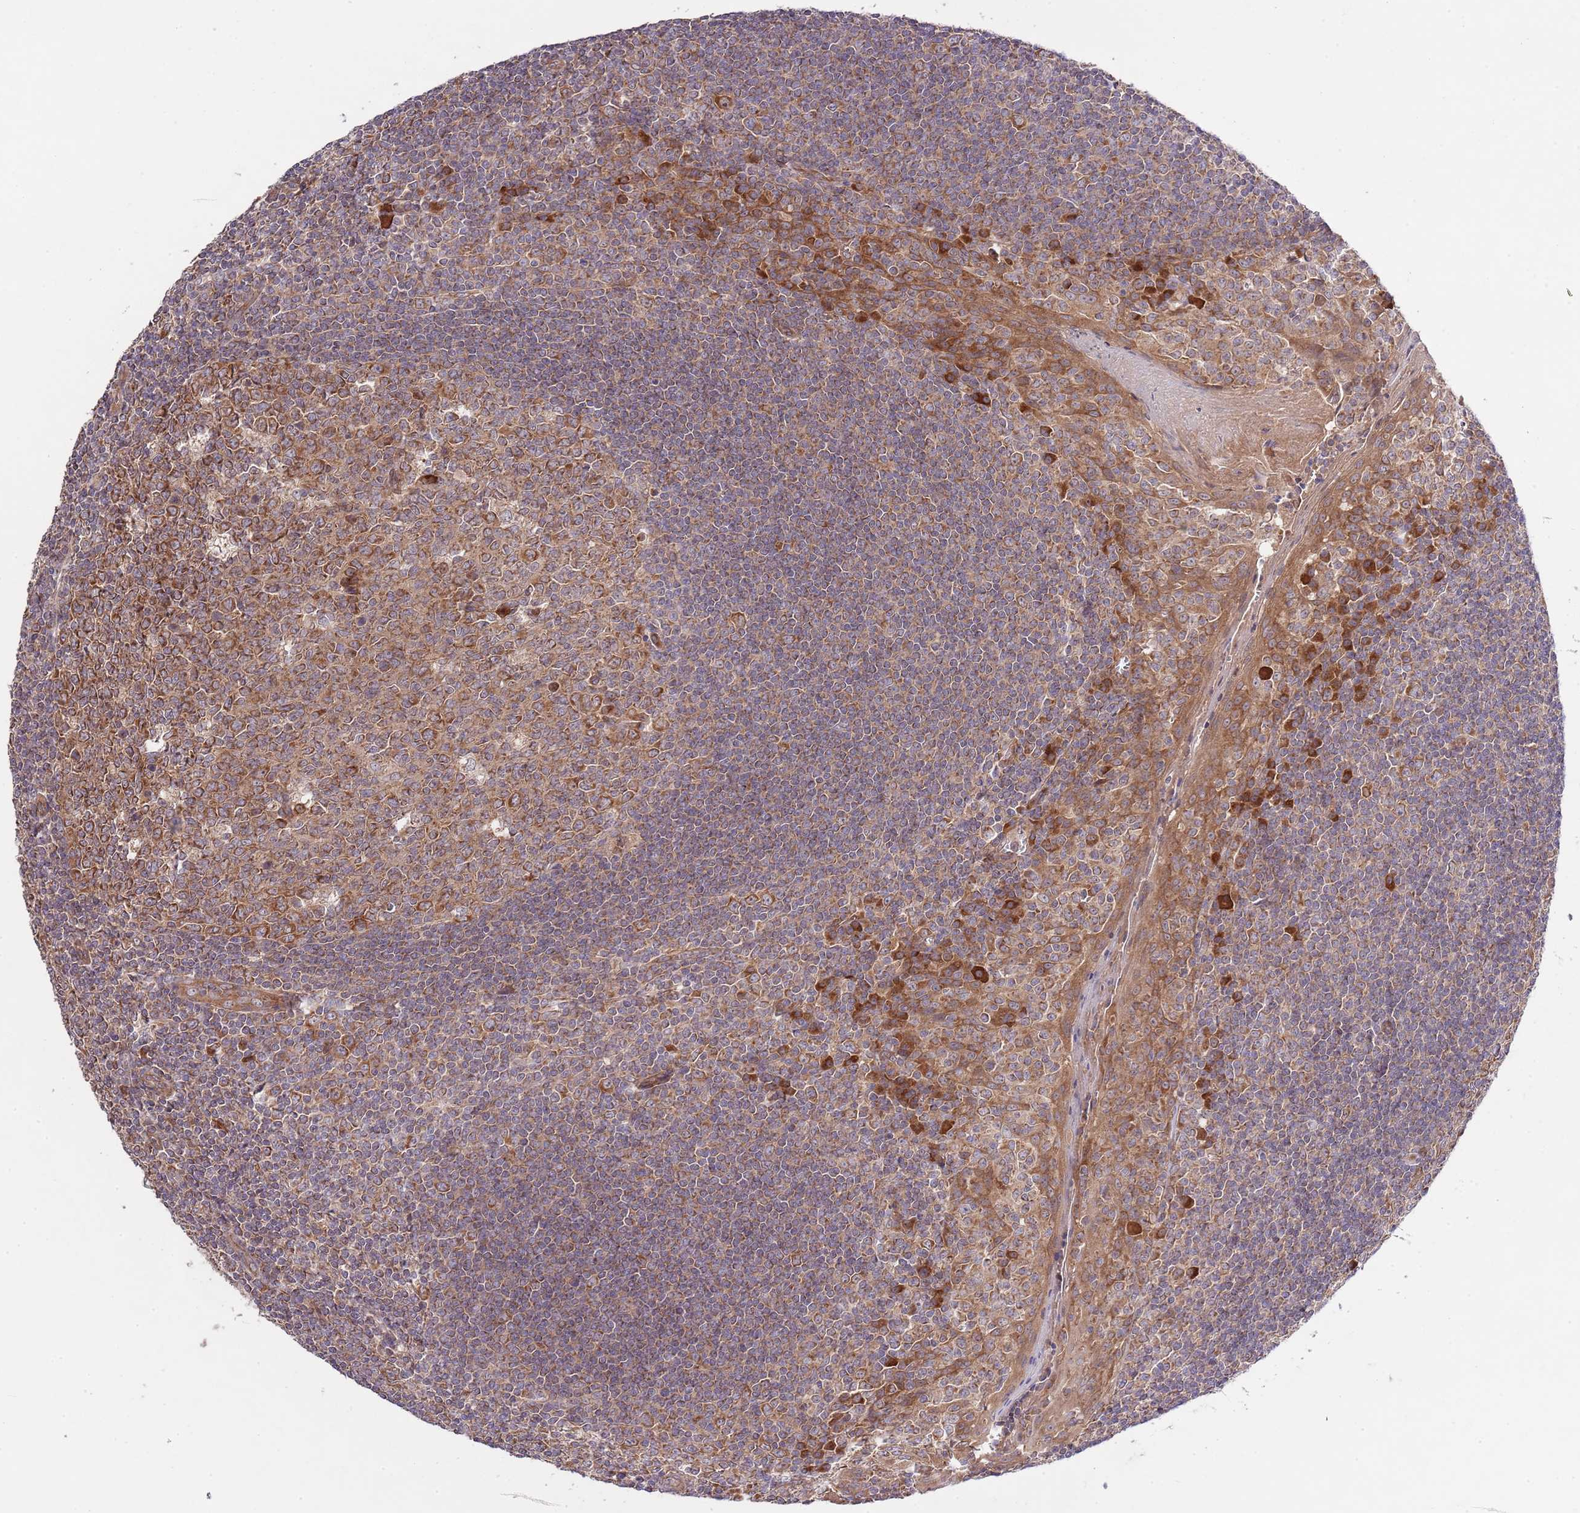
{"staining": {"intensity": "strong", "quantity": ">75%", "location": "cytoplasmic/membranous"}, "tissue": "tonsil", "cell_type": "Germinal center cells", "image_type": "normal", "snomed": [{"axis": "morphology", "description": "Normal tissue, NOS"}, {"axis": "topography", "description": "Tonsil"}], "caption": "Brown immunohistochemical staining in unremarkable tonsil reveals strong cytoplasmic/membranous positivity in approximately >75% of germinal center cells. Ihc stains the protein of interest in brown and the nuclei are stained blue.", "gene": "MFNG", "patient": {"sex": "male", "age": 27}}